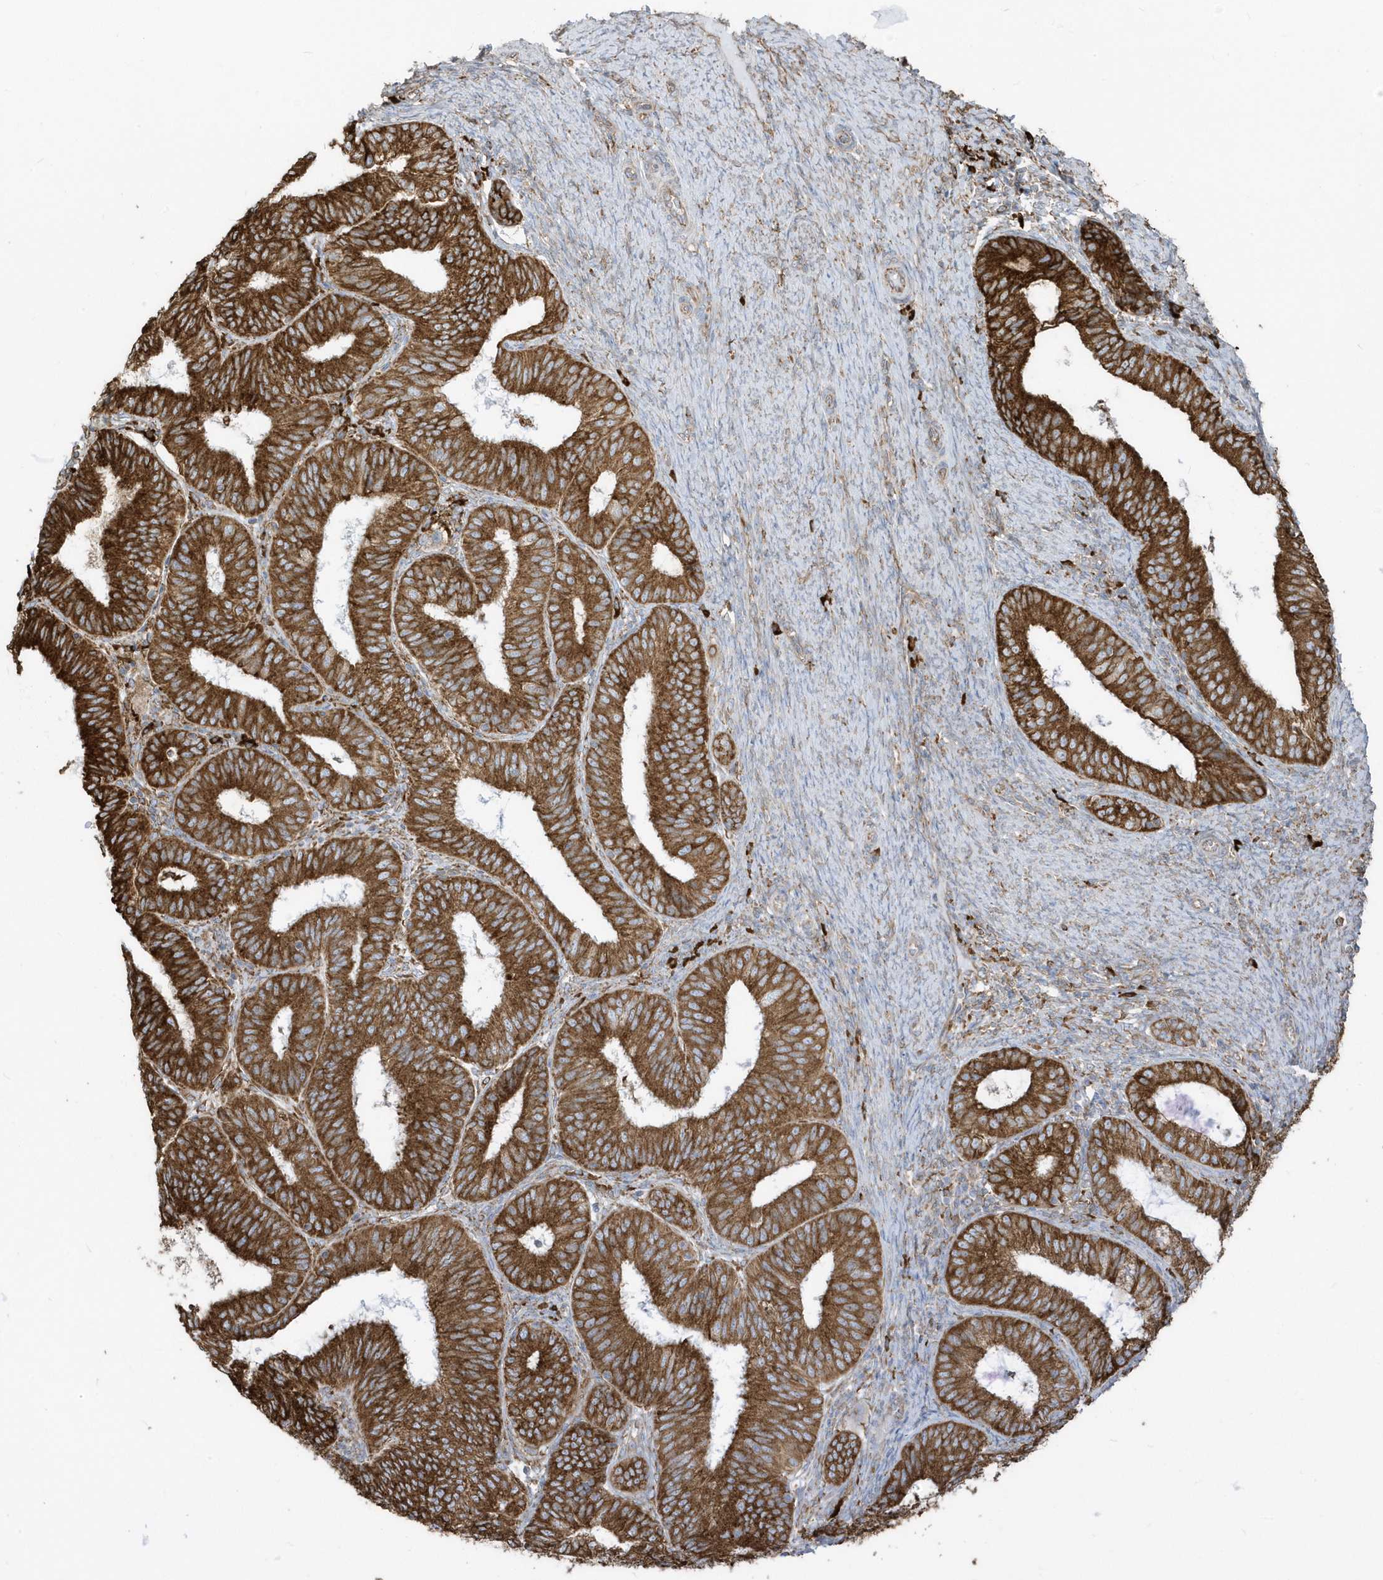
{"staining": {"intensity": "strong", "quantity": ">75%", "location": "cytoplasmic/membranous"}, "tissue": "endometrial cancer", "cell_type": "Tumor cells", "image_type": "cancer", "snomed": [{"axis": "morphology", "description": "Adenocarcinoma, NOS"}, {"axis": "topography", "description": "Endometrium"}], "caption": "Adenocarcinoma (endometrial) stained with a protein marker exhibits strong staining in tumor cells.", "gene": "PDIA6", "patient": {"sex": "female", "age": 51}}